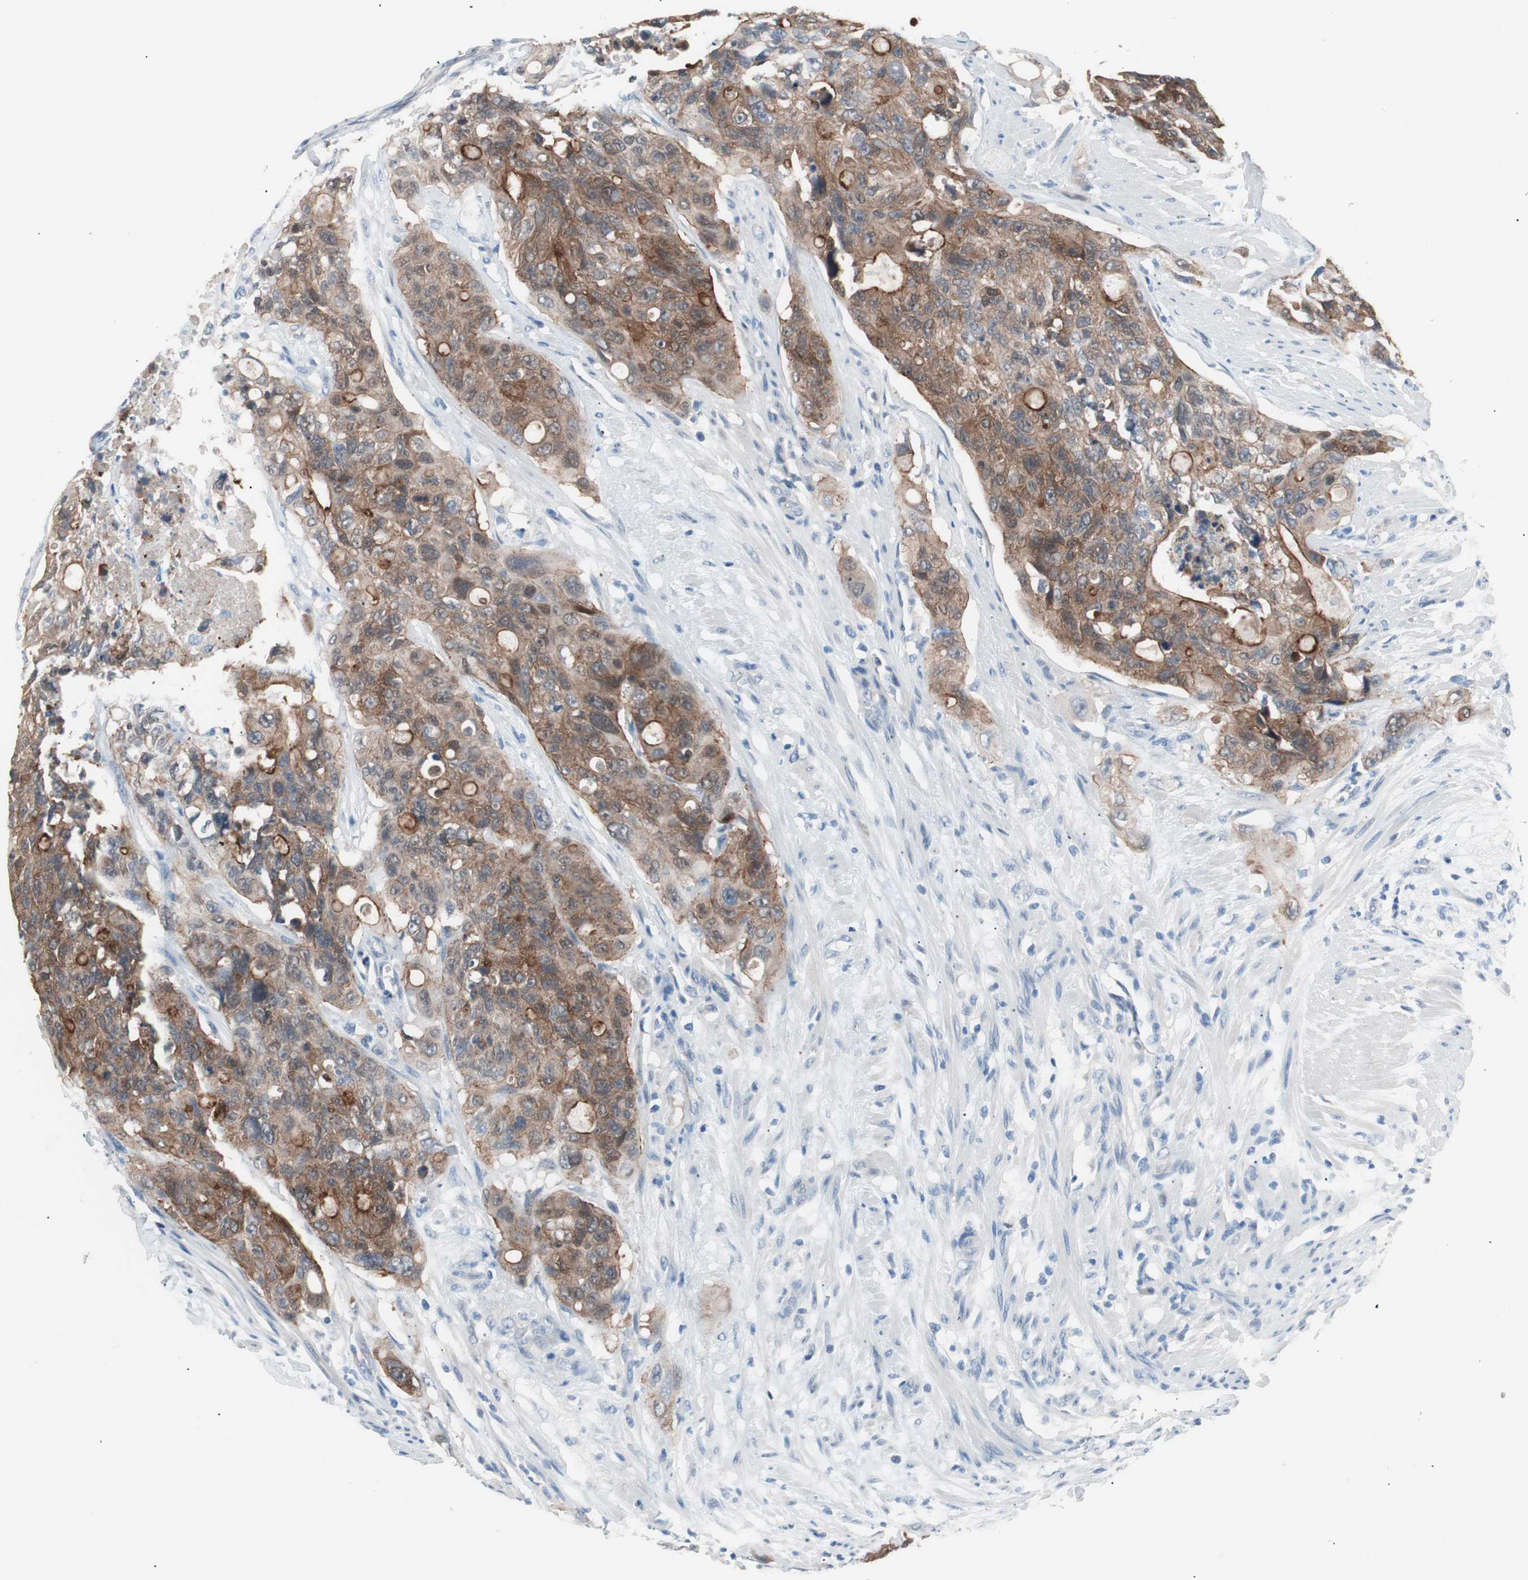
{"staining": {"intensity": "strong", "quantity": ">75%", "location": "cytoplasmic/membranous"}, "tissue": "colorectal cancer", "cell_type": "Tumor cells", "image_type": "cancer", "snomed": [{"axis": "morphology", "description": "Adenocarcinoma, NOS"}, {"axis": "topography", "description": "Colon"}], "caption": "This image reveals immunohistochemistry staining of human colorectal cancer (adenocarcinoma), with high strong cytoplasmic/membranous positivity in approximately >75% of tumor cells.", "gene": "VIL1", "patient": {"sex": "female", "age": 57}}